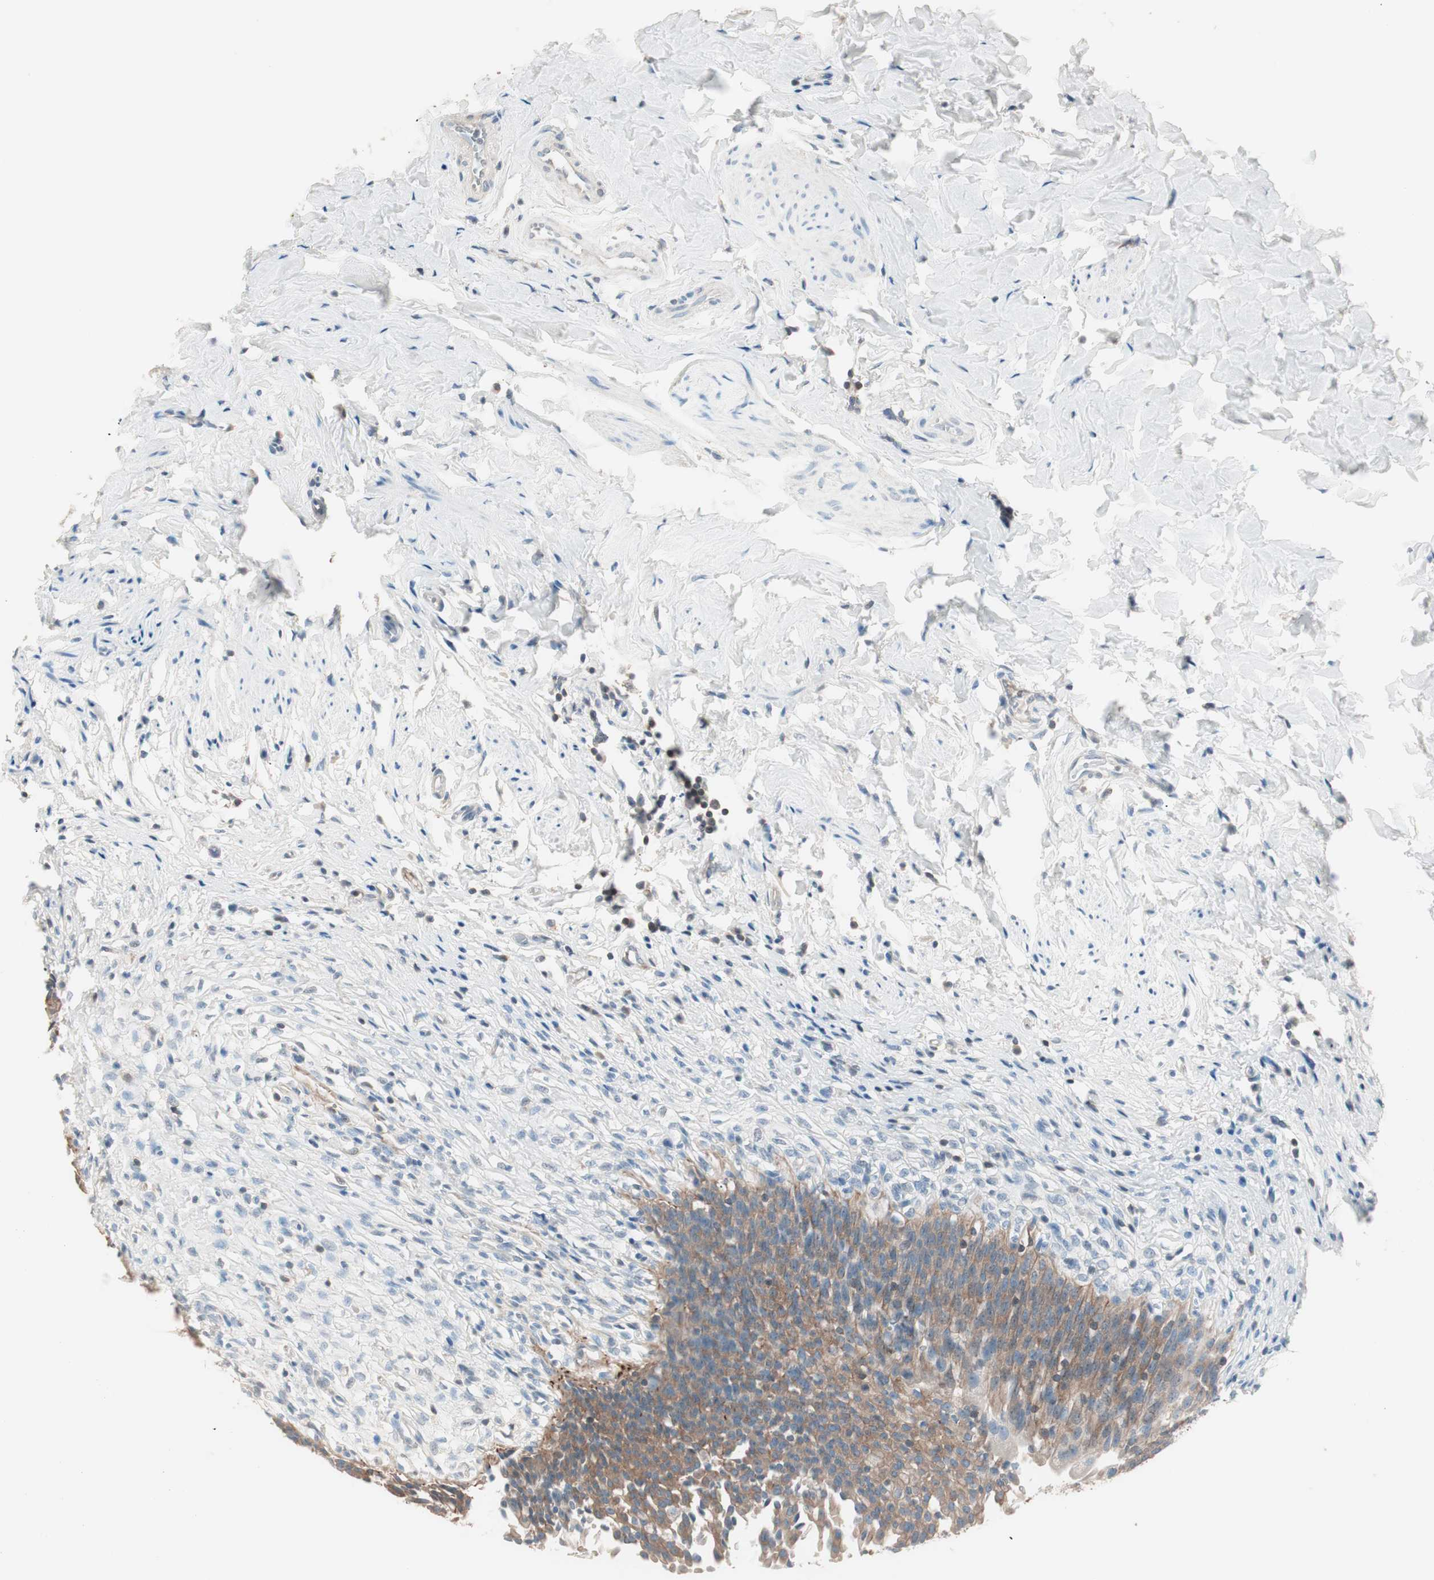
{"staining": {"intensity": "moderate", "quantity": ">75%", "location": "cytoplasmic/membranous"}, "tissue": "urinary bladder", "cell_type": "Urothelial cells", "image_type": "normal", "snomed": [{"axis": "morphology", "description": "Normal tissue, NOS"}, {"axis": "morphology", "description": "Inflammation, NOS"}, {"axis": "topography", "description": "Urinary bladder"}], "caption": "DAB (3,3'-diaminobenzidine) immunohistochemical staining of unremarkable urinary bladder displays moderate cytoplasmic/membranous protein staining in approximately >75% of urothelial cells. (Brightfield microscopy of DAB IHC at high magnification).", "gene": "RAD54B", "patient": {"sex": "female", "age": 80}}